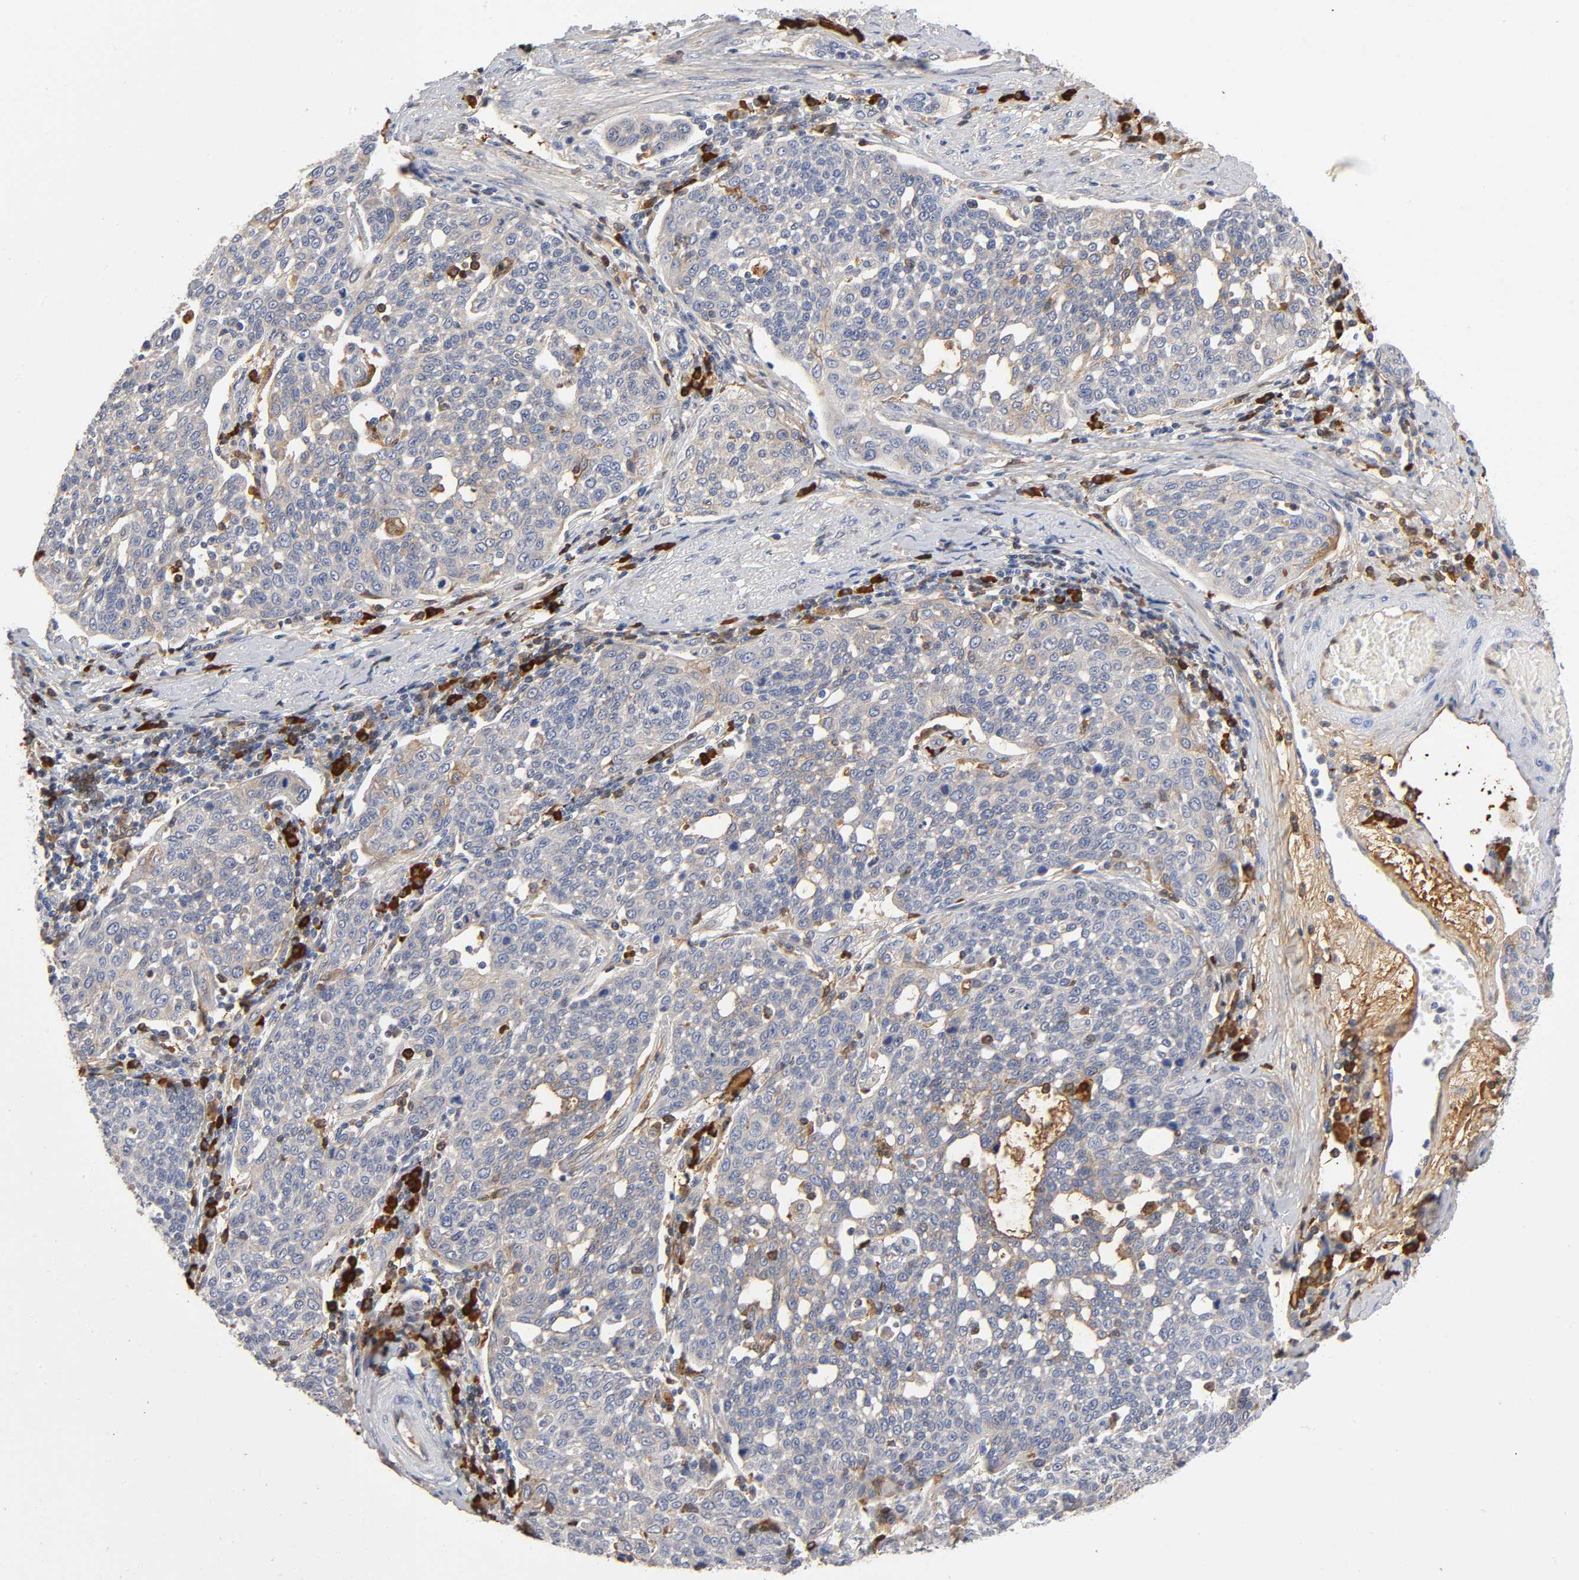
{"staining": {"intensity": "weak", "quantity": "25%-75%", "location": "cytoplasmic/membranous"}, "tissue": "cervical cancer", "cell_type": "Tumor cells", "image_type": "cancer", "snomed": [{"axis": "morphology", "description": "Squamous cell carcinoma, NOS"}, {"axis": "topography", "description": "Cervix"}], "caption": "DAB immunohistochemical staining of human cervical cancer (squamous cell carcinoma) exhibits weak cytoplasmic/membranous protein positivity in about 25%-75% of tumor cells.", "gene": "NOVA1", "patient": {"sex": "female", "age": 34}}